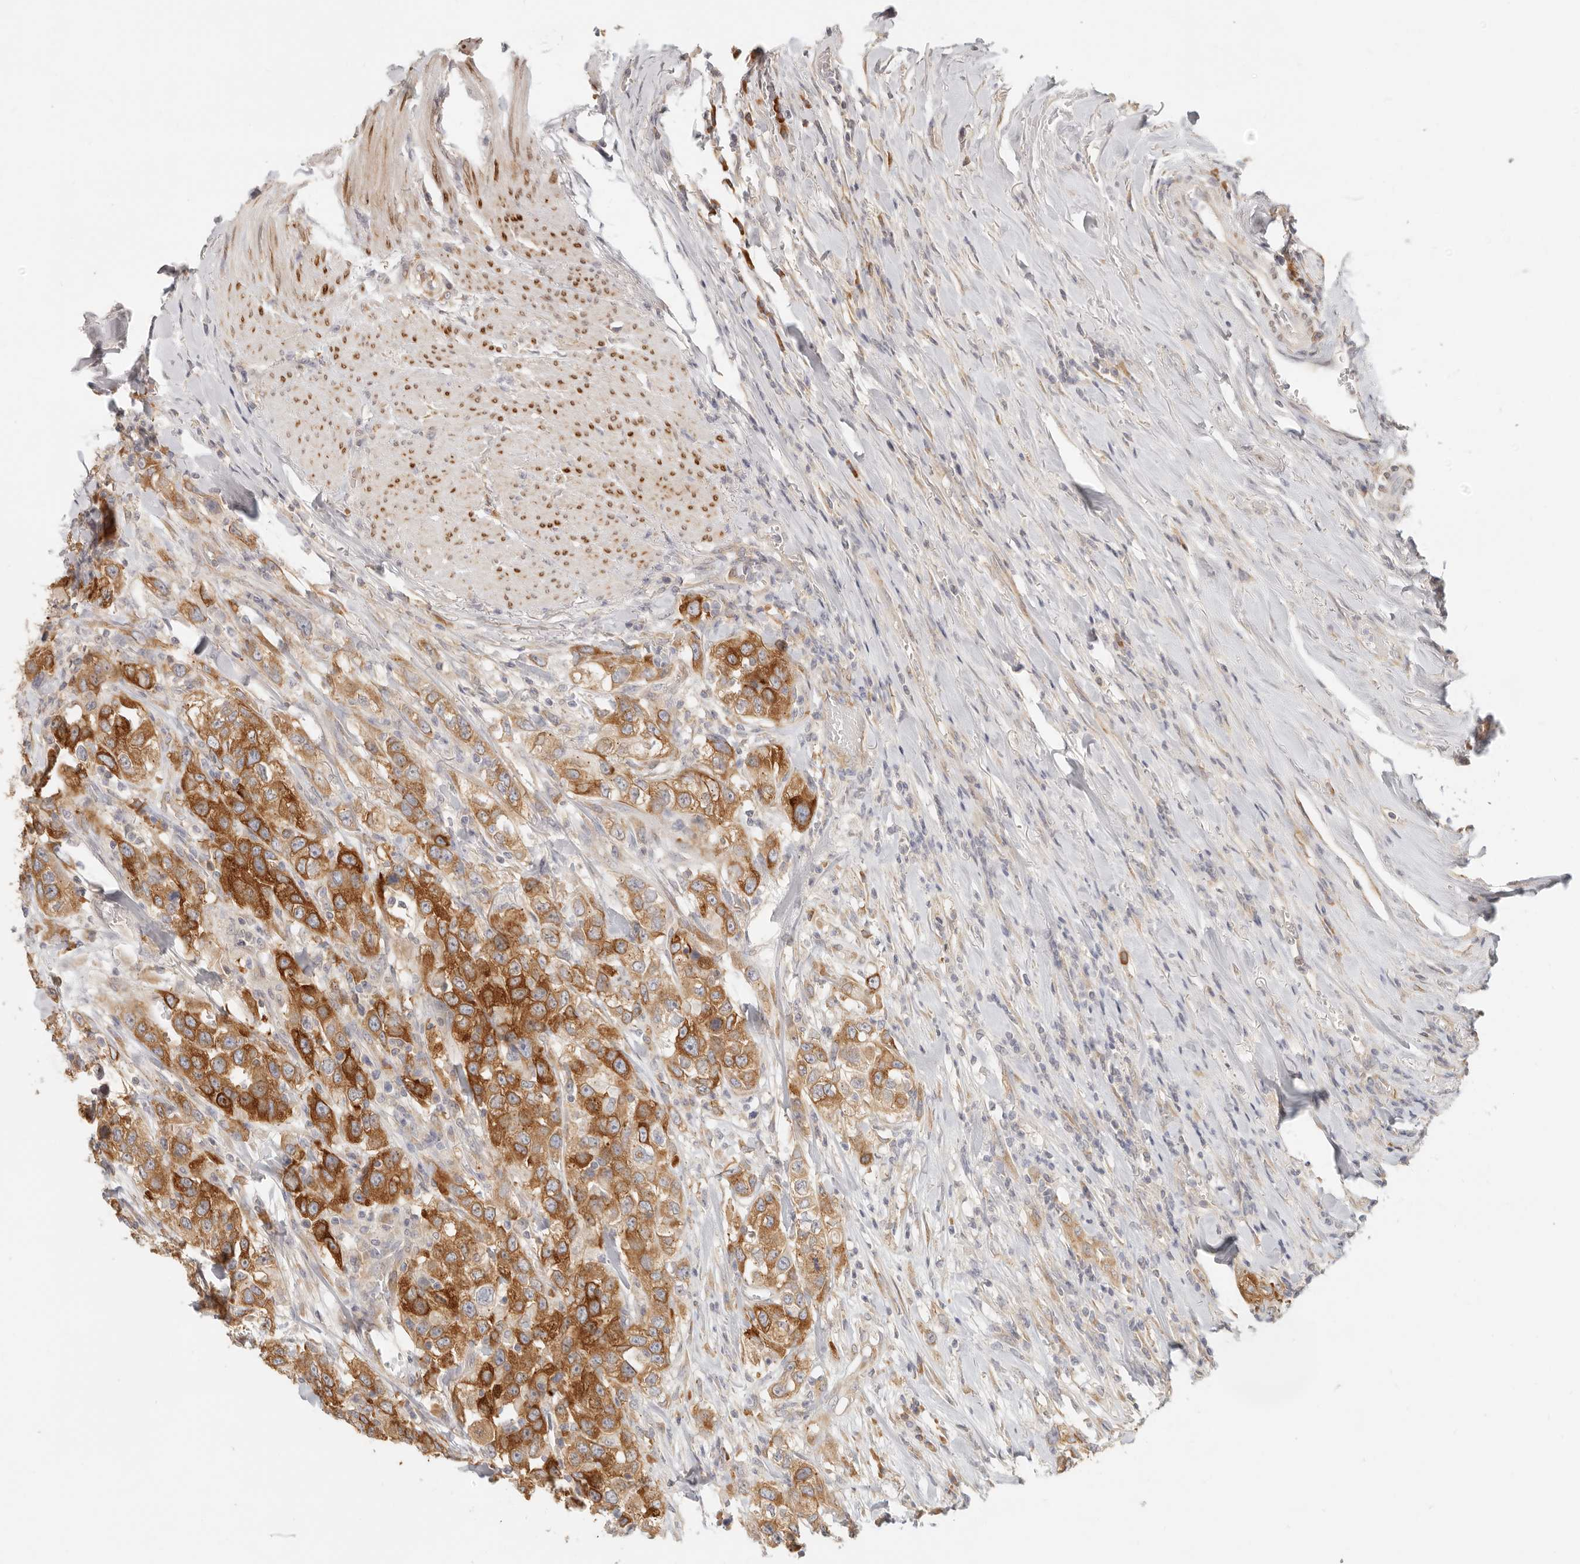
{"staining": {"intensity": "moderate", "quantity": ">75%", "location": "cytoplasmic/membranous"}, "tissue": "urothelial cancer", "cell_type": "Tumor cells", "image_type": "cancer", "snomed": [{"axis": "morphology", "description": "Urothelial carcinoma, High grade"}, {"axis": "topography", "description": "Urinary bladder"}], "caption": "The photomicrograph displays staining of high-grade urothelial carcinoma, revealing moderate cytoplasmic/membranous protein staining (brown color) within tumor cells.", "gene": "PABPC4", "patient": {"sex": "female", "age": 80}}